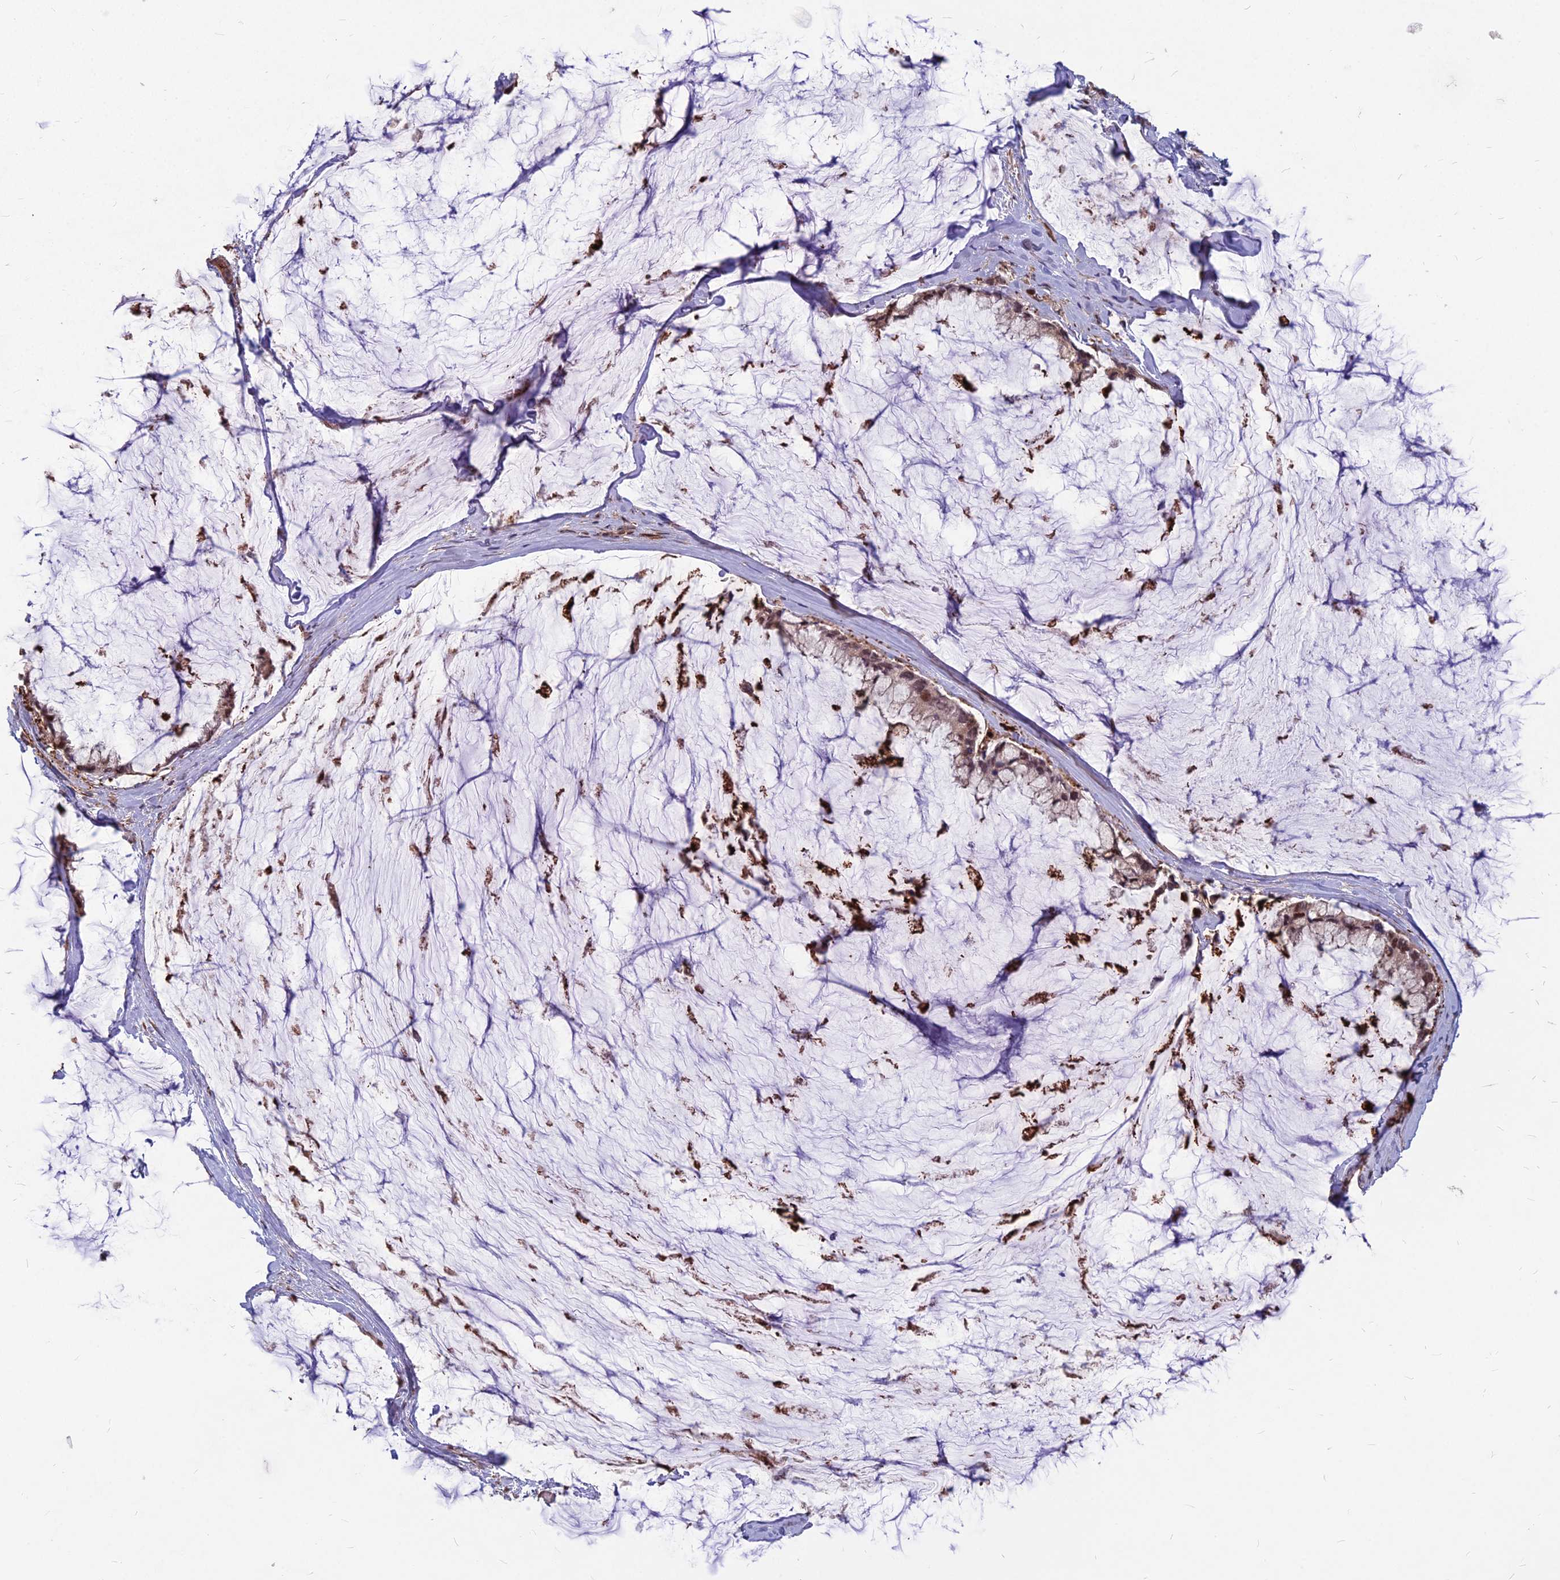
{"staining": {"intensity": "moderate", "quantity": ">75%", "location": "cytoplasmic/membranous"}, "tissue": "ovarian cancer", "cell_type": "Tumor cells", "image_type": "cancer", "snomed": [{"axis": "morphology", "description": "Cystadenocarcinoma, mucinous, NOS"}, {"axis": "topography", "description": "Ovary"}], "caption": "Protein staining of ovarian cancer (mucinous cystadenocarcinoma) tissue demonstrates moderate cytoplasmic/membranous positivity in about >75% of tumor cells.", "gene": "MFSD8", "patient": {"sex": "female", "age": 39}}